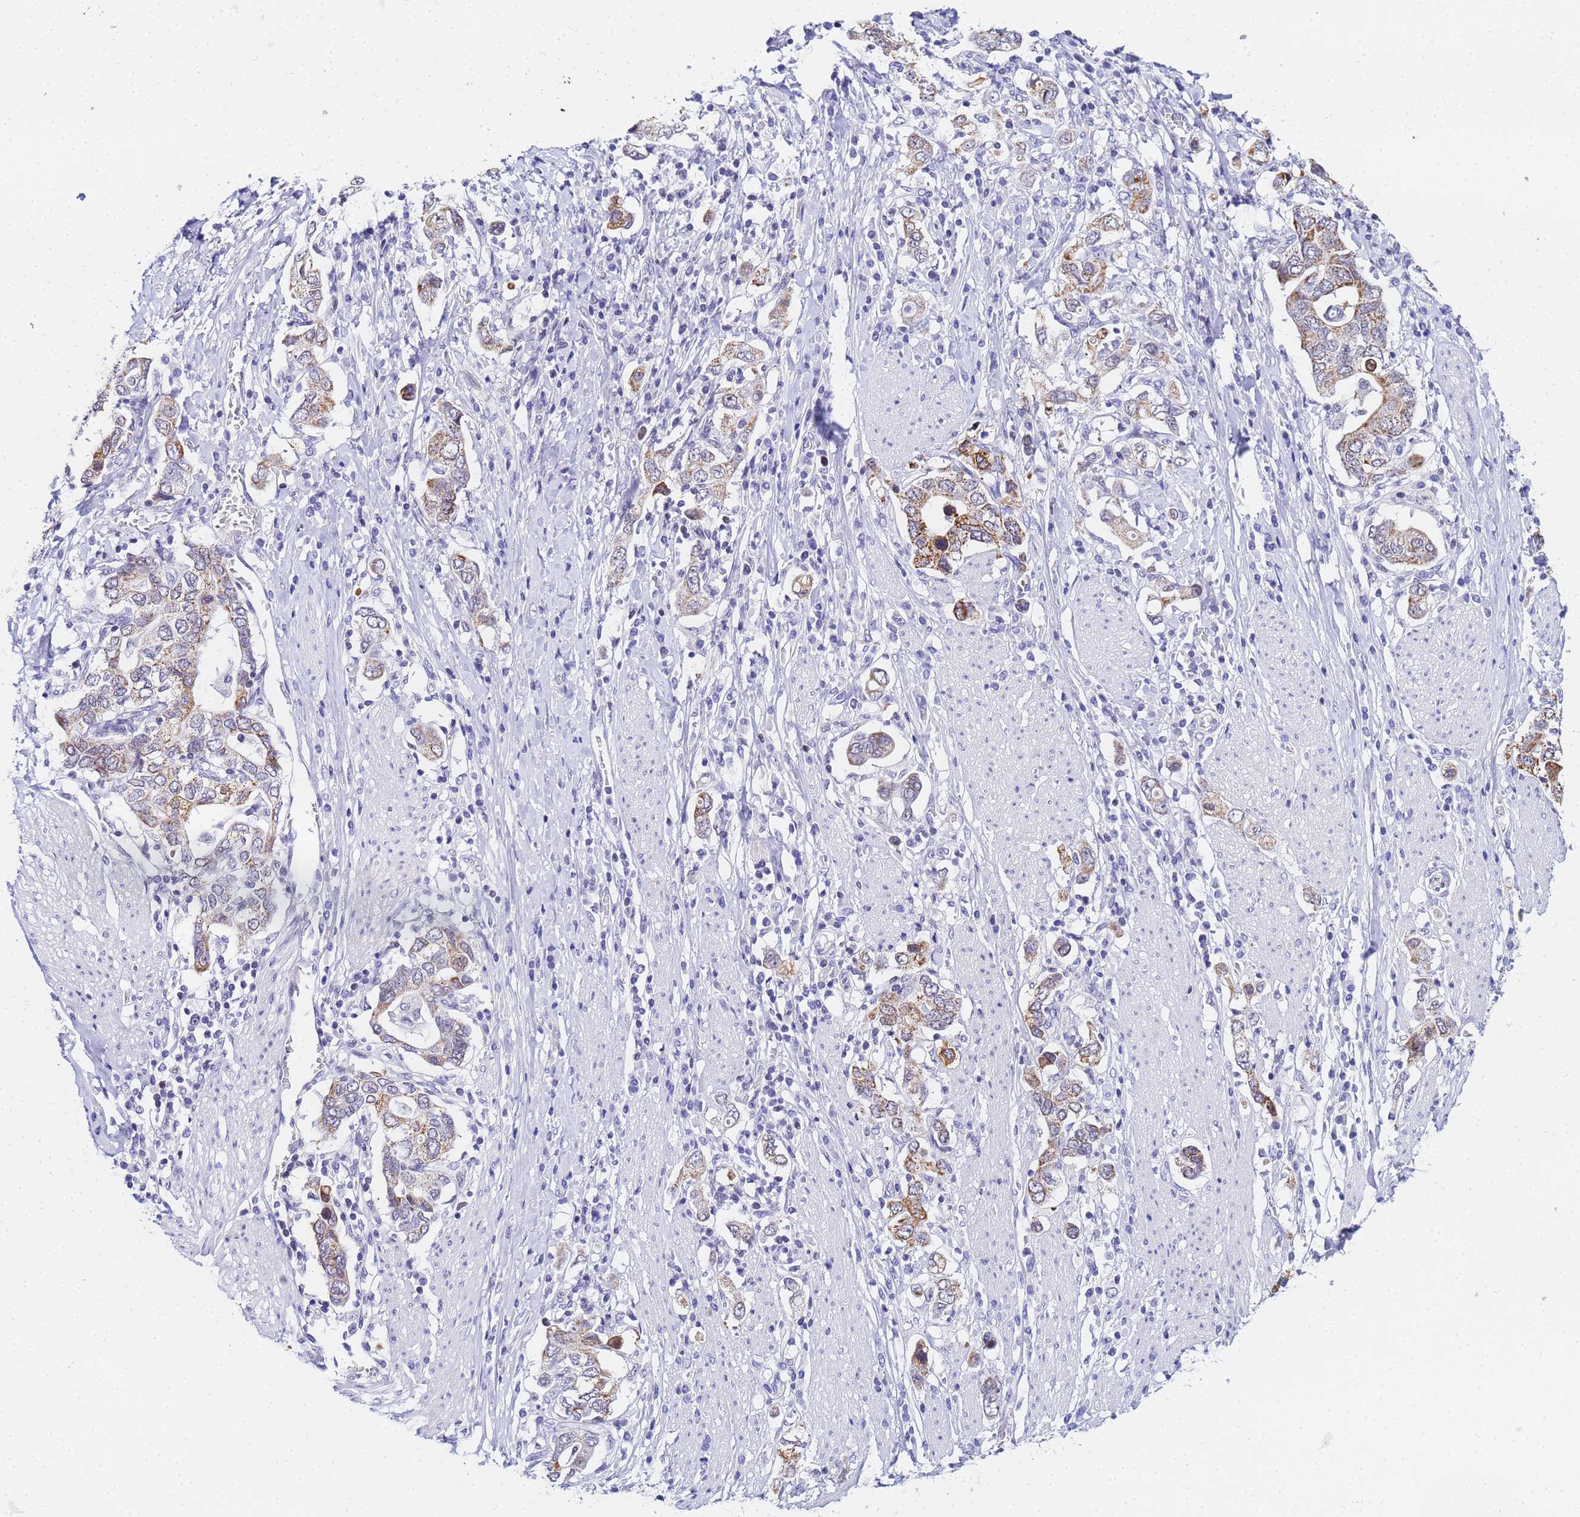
{"staining": {"intensity": "moderate", "quantity": "25%-75%", "location": "cytoplasmic/membranous"}, "tissue": "stomach cancer", "cell_type": "Tumor cells", "image_type": "cancer", "snomed": [{"axis": "morphology", "description": "Adenocarcinoma, NOS"}, {"axis": "topography", "description": "Stomach, upper"}, {"axis": "topography", "description": "Stomach"}], "caption": "This is a micrograph of IHC staining of adenocarcinoma (stomach), which shows moderate staining in the cytoplasmic/membranous of tumor cells.", "gene": "CKMT1A", "patient": {"sex": "male", "age": 62}}